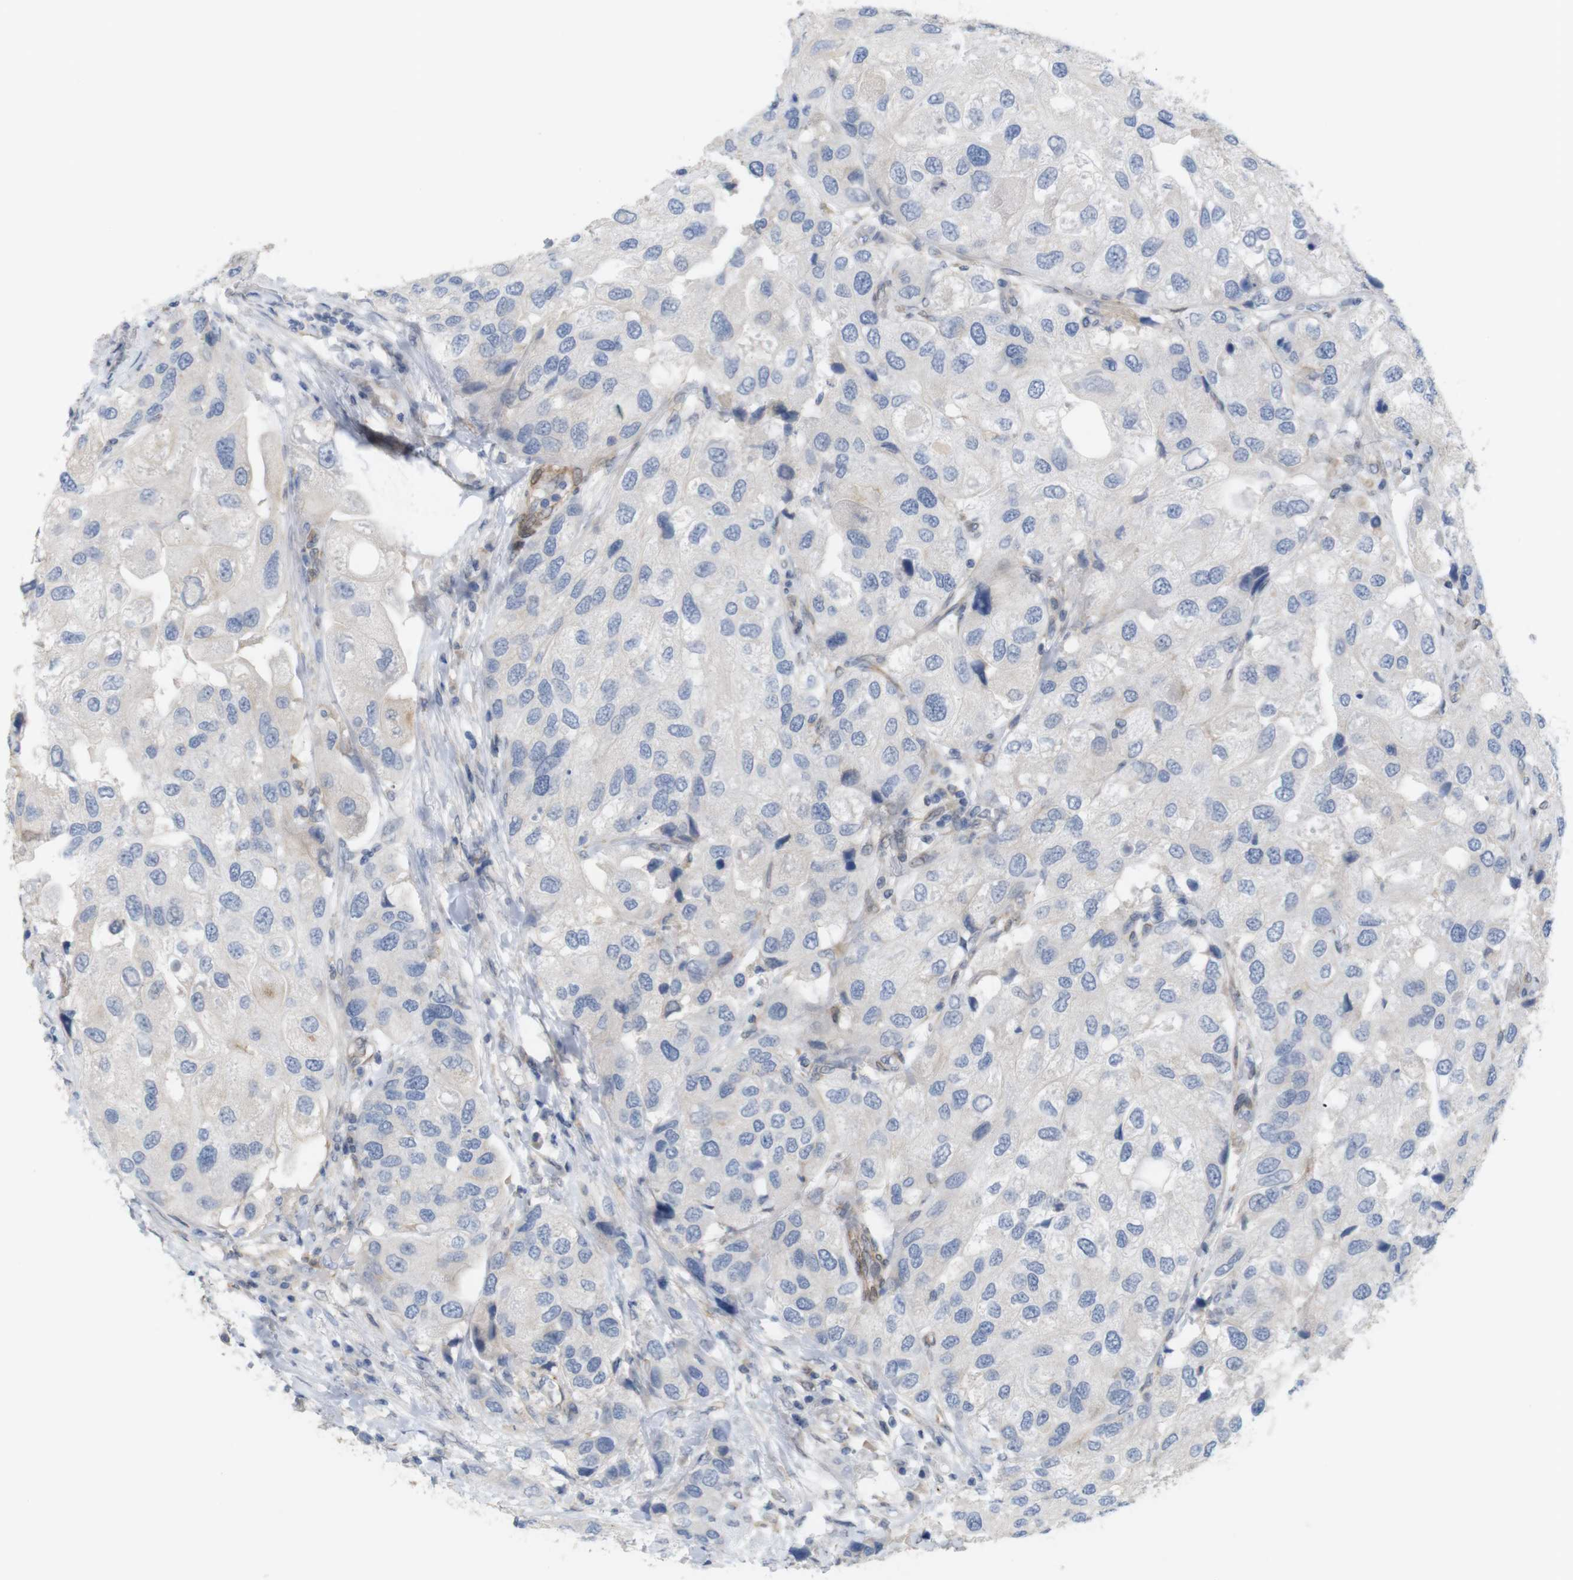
{"staining": {"intensity": "negative", "quantity": "none", "location": "none"}, "tissue": "urothelial cancer", "cell_type": "Tumor cells", "image_type": "cancer", "snomed": [{"axis": "morphology", "description": "Urothelial carcinoma, High grade"}, {"axis": "topography", "description": "Urinary bladder"}], "caption": "Tumor cells are negative for protein expression in human urothelial cancer.", "gene": "ITPR1", "patient": {"sex": "female", "age": 64}}